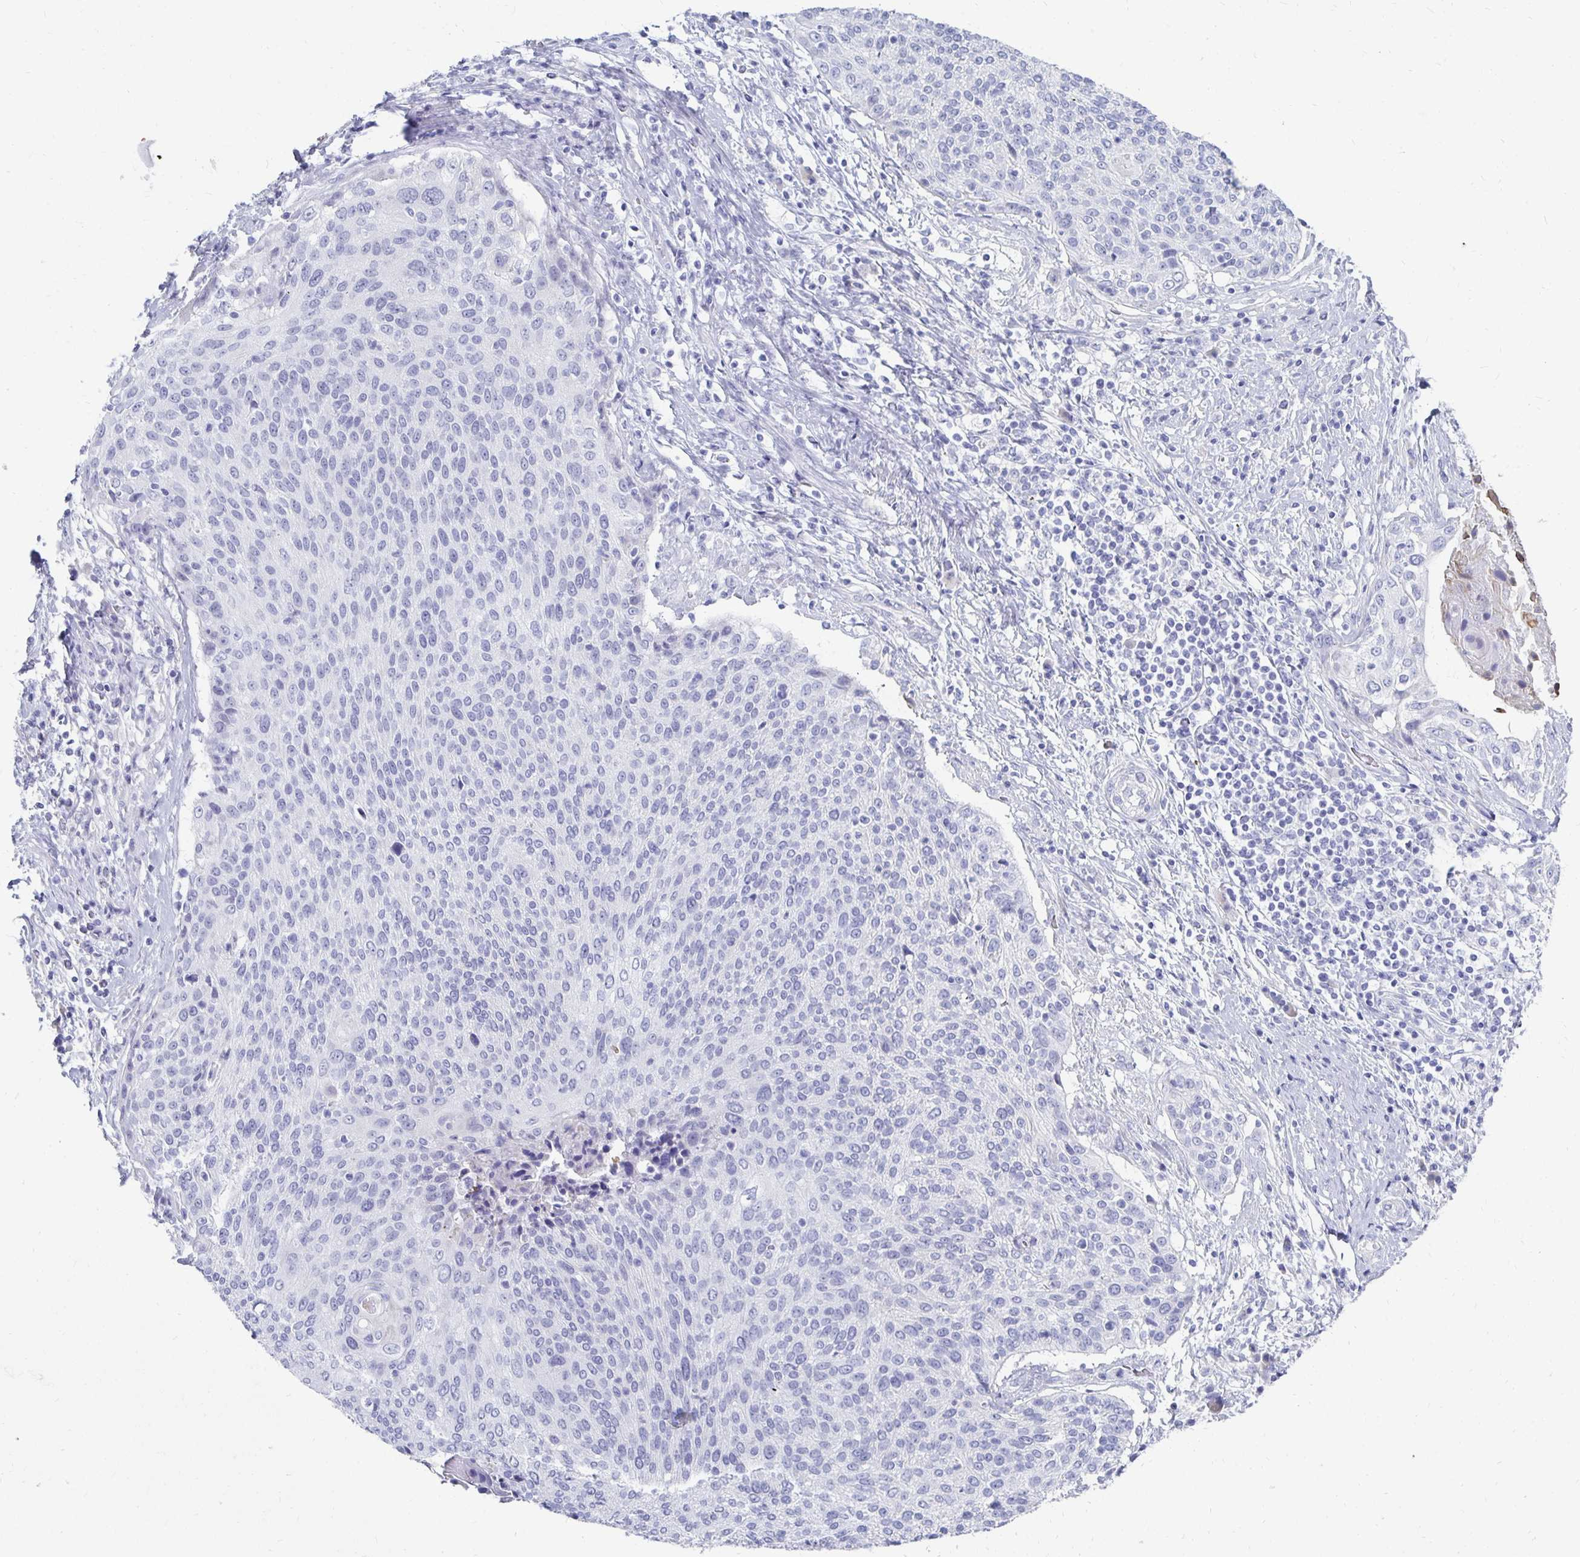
{"staining": {"intensity": "negative", "quantity": "none", "location": "none"}, "tissue": "cervical cancer", "cell_type": "Tumor cells", "image_type": "cancer", "snomed": [{"axis": "morphology", "description": "Squamous cell carcinoma, NOS"}, {"axis": "topography", "description": "Cervix"}], "caption": "DAB (3,3'-diaminobenzidine) immunohistochemical staining of cervical squamous cell carcinoma reveals no significant staining in tumor cells. (DAB (3,3'-diaminobenzidine) IHC, high magnification).", "gene": "SYCP3", "patient": {"sex": "female", "age": 31}}